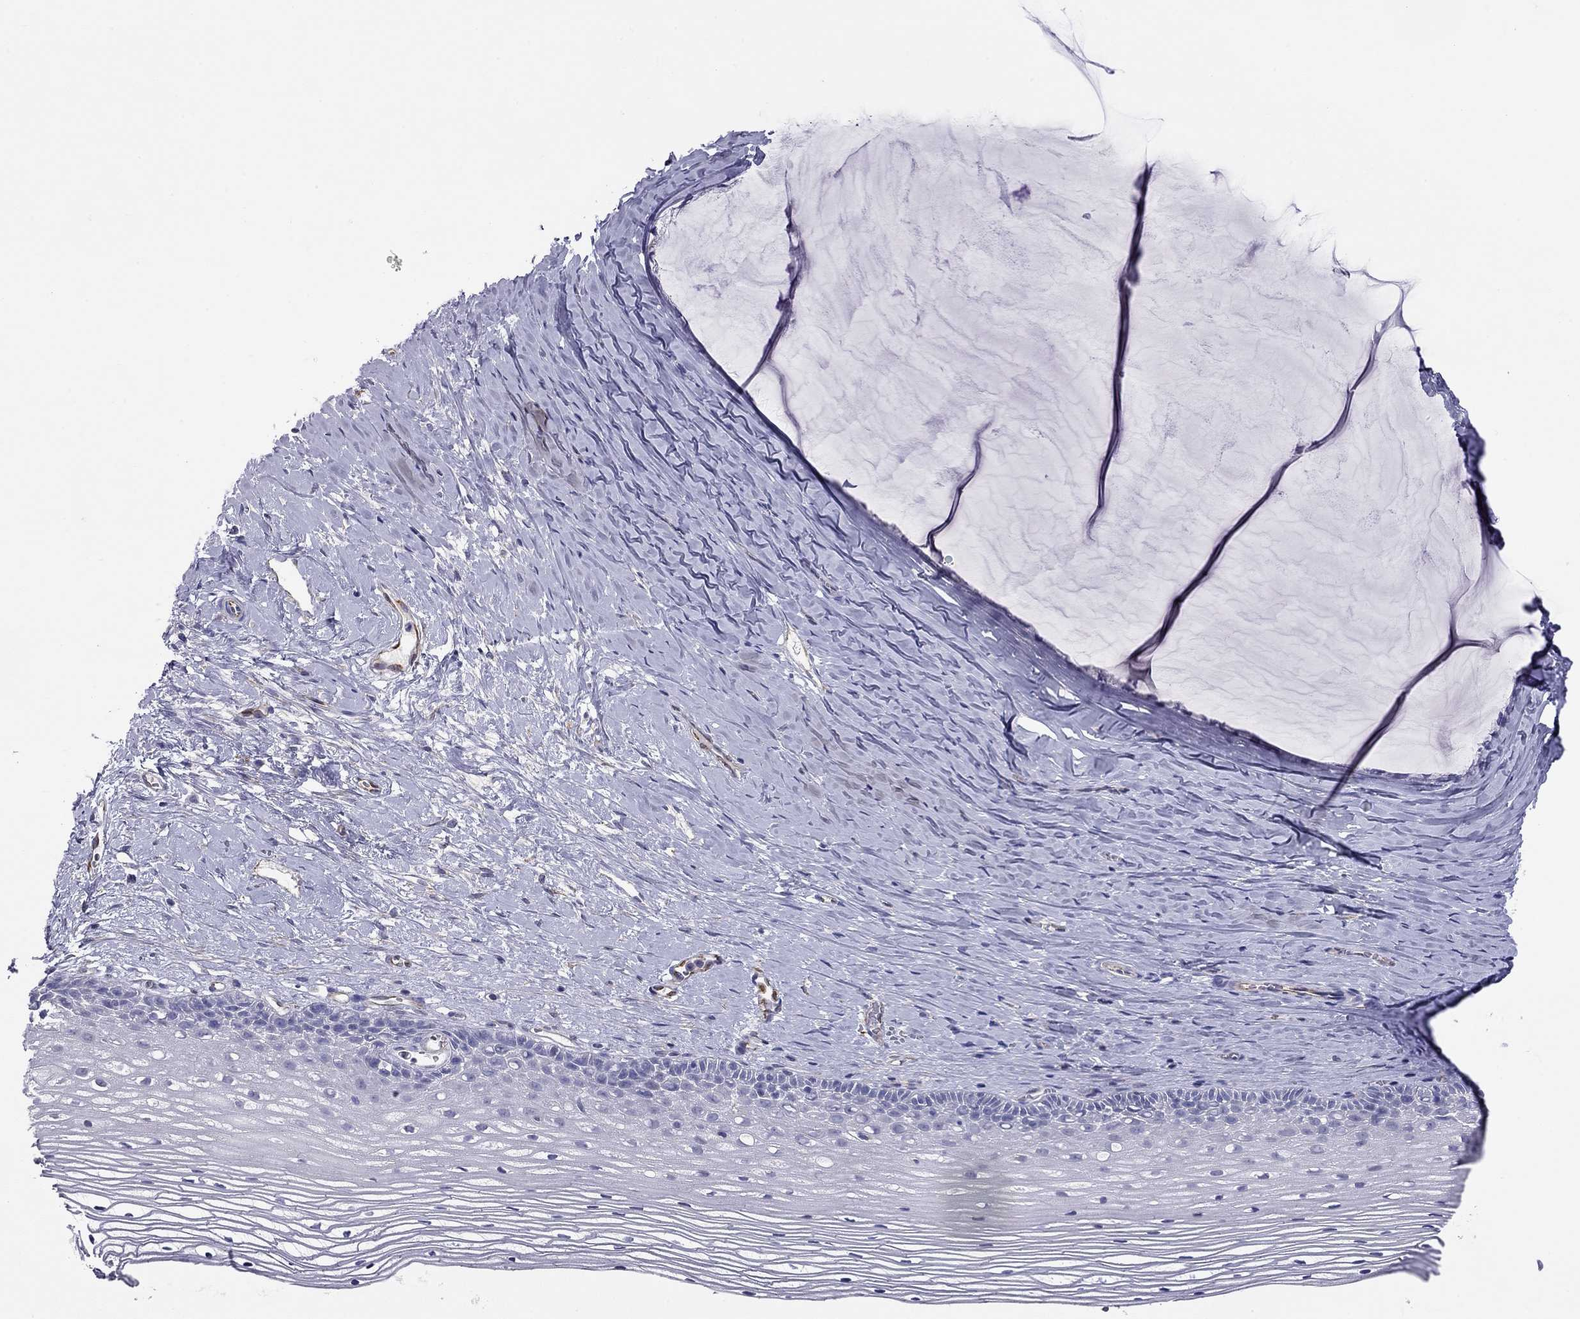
{"staining": {"intensity": "negative", "quantity": "none", "location": "none"}, "tissue": "cervix", "cell_type": "Glandular cells", "image_type": "normal", "snomed": [{"axis": "morphology", "description": "Normal tissue, NOS"}, {"axis": "topography", "description": "Cervix"}], "caption": "This is an immunohistochemistry (IHC) micrograph of benign cervix. There is no staining in glandular cells.", "gene": "RTL1", "patient": {"sex": "female", "age": 40}}